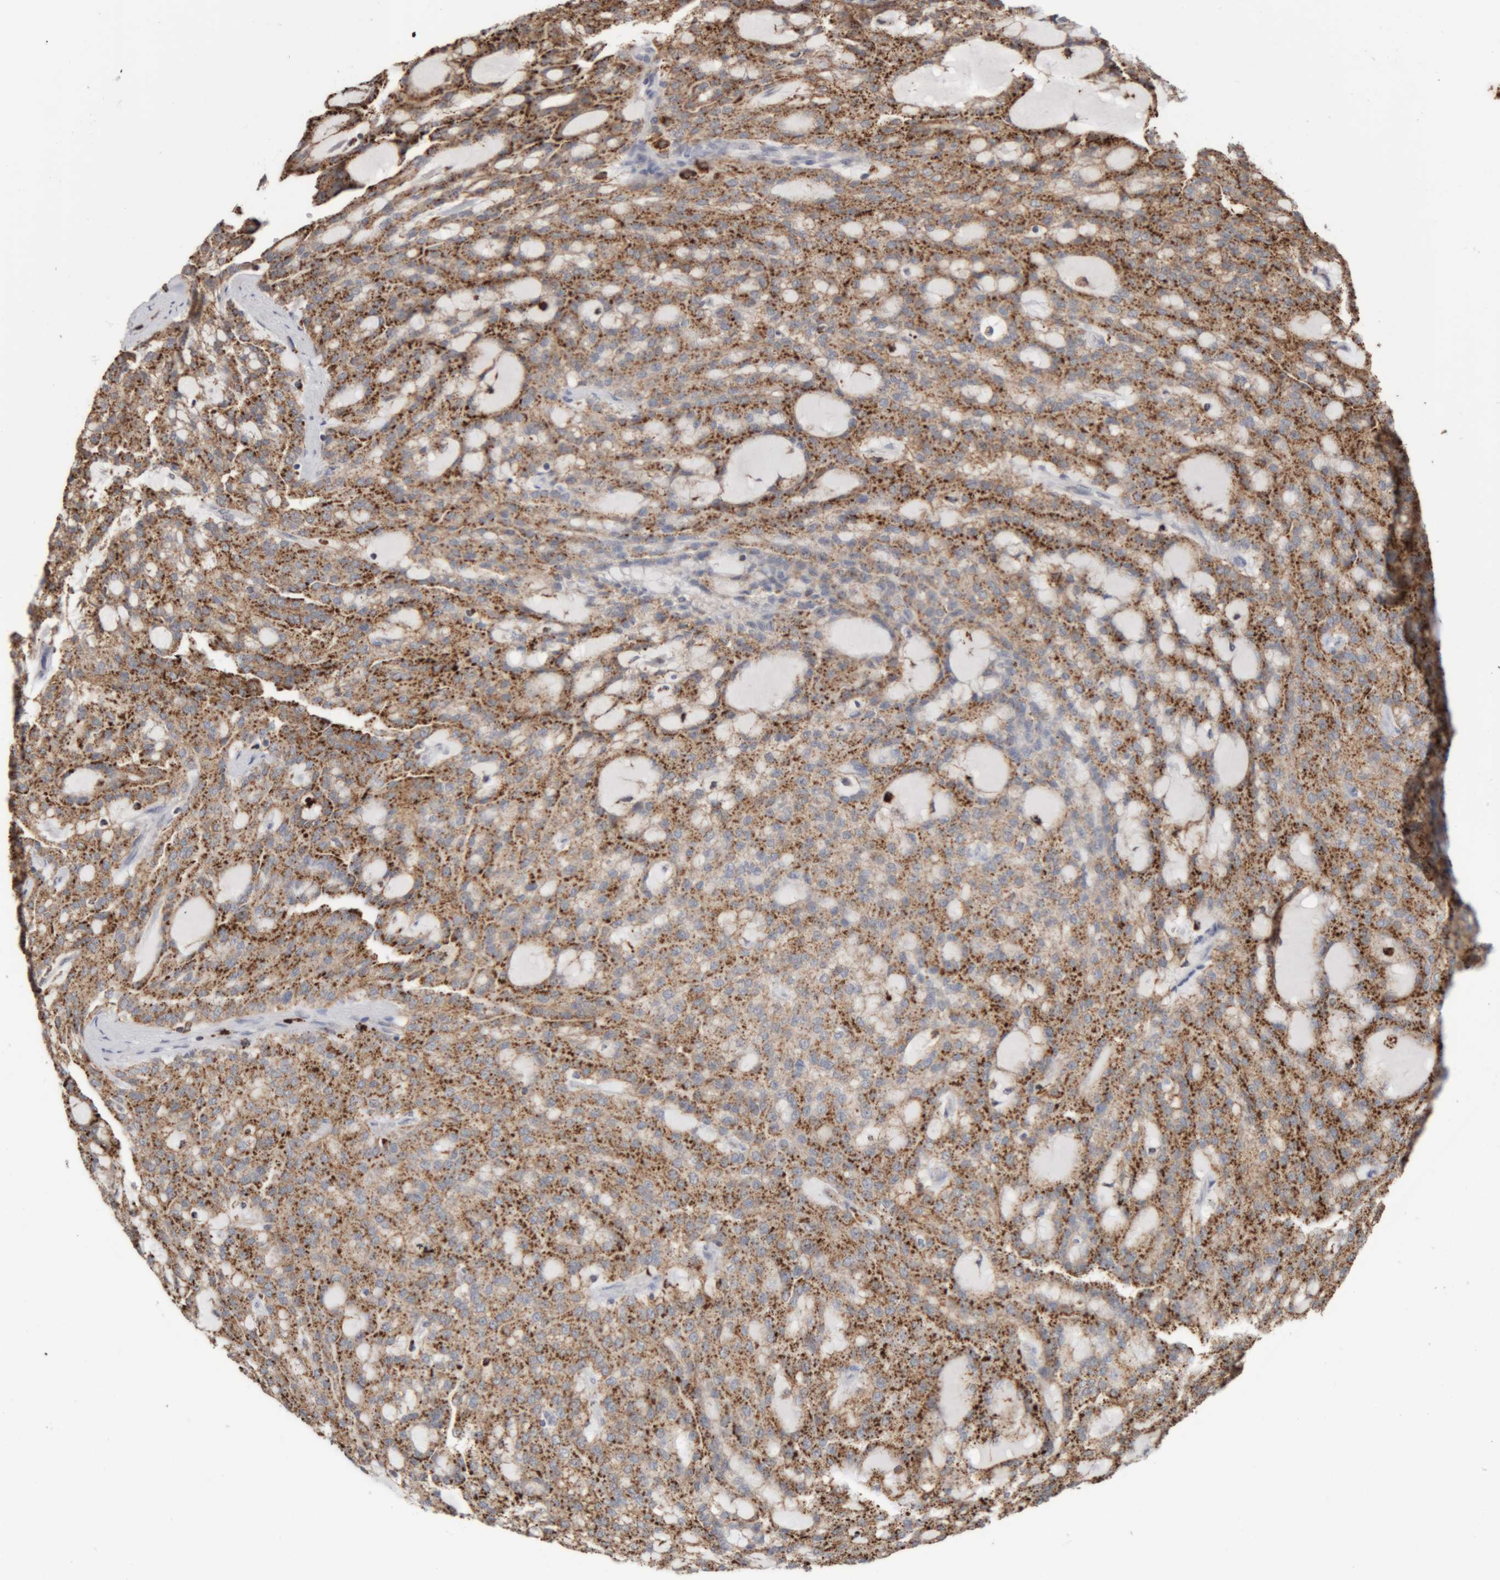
{"staining": {"intensity": "strong", "quantity": ">75%", "location": "cytoplasmic/membranous"}, "tissue": "renal cancer", "cell_type": "Tumor cells", "image_type": "cancer", "snomed": [{"axis": "morphology", "description": "Adenocarcinoma, NOS"}, {"axis": "topography", "description": "Kidney"}], "caption": "High-power microscopy captured an immunohistochemistry (IHC) photomicrograph of renal adenocarcinoma, revealing strong cytoplasmic/membranous positivity in about >75% of tumor cells.", "gene": "ARSA", "patient": {"sex": "male", "age": 63}}